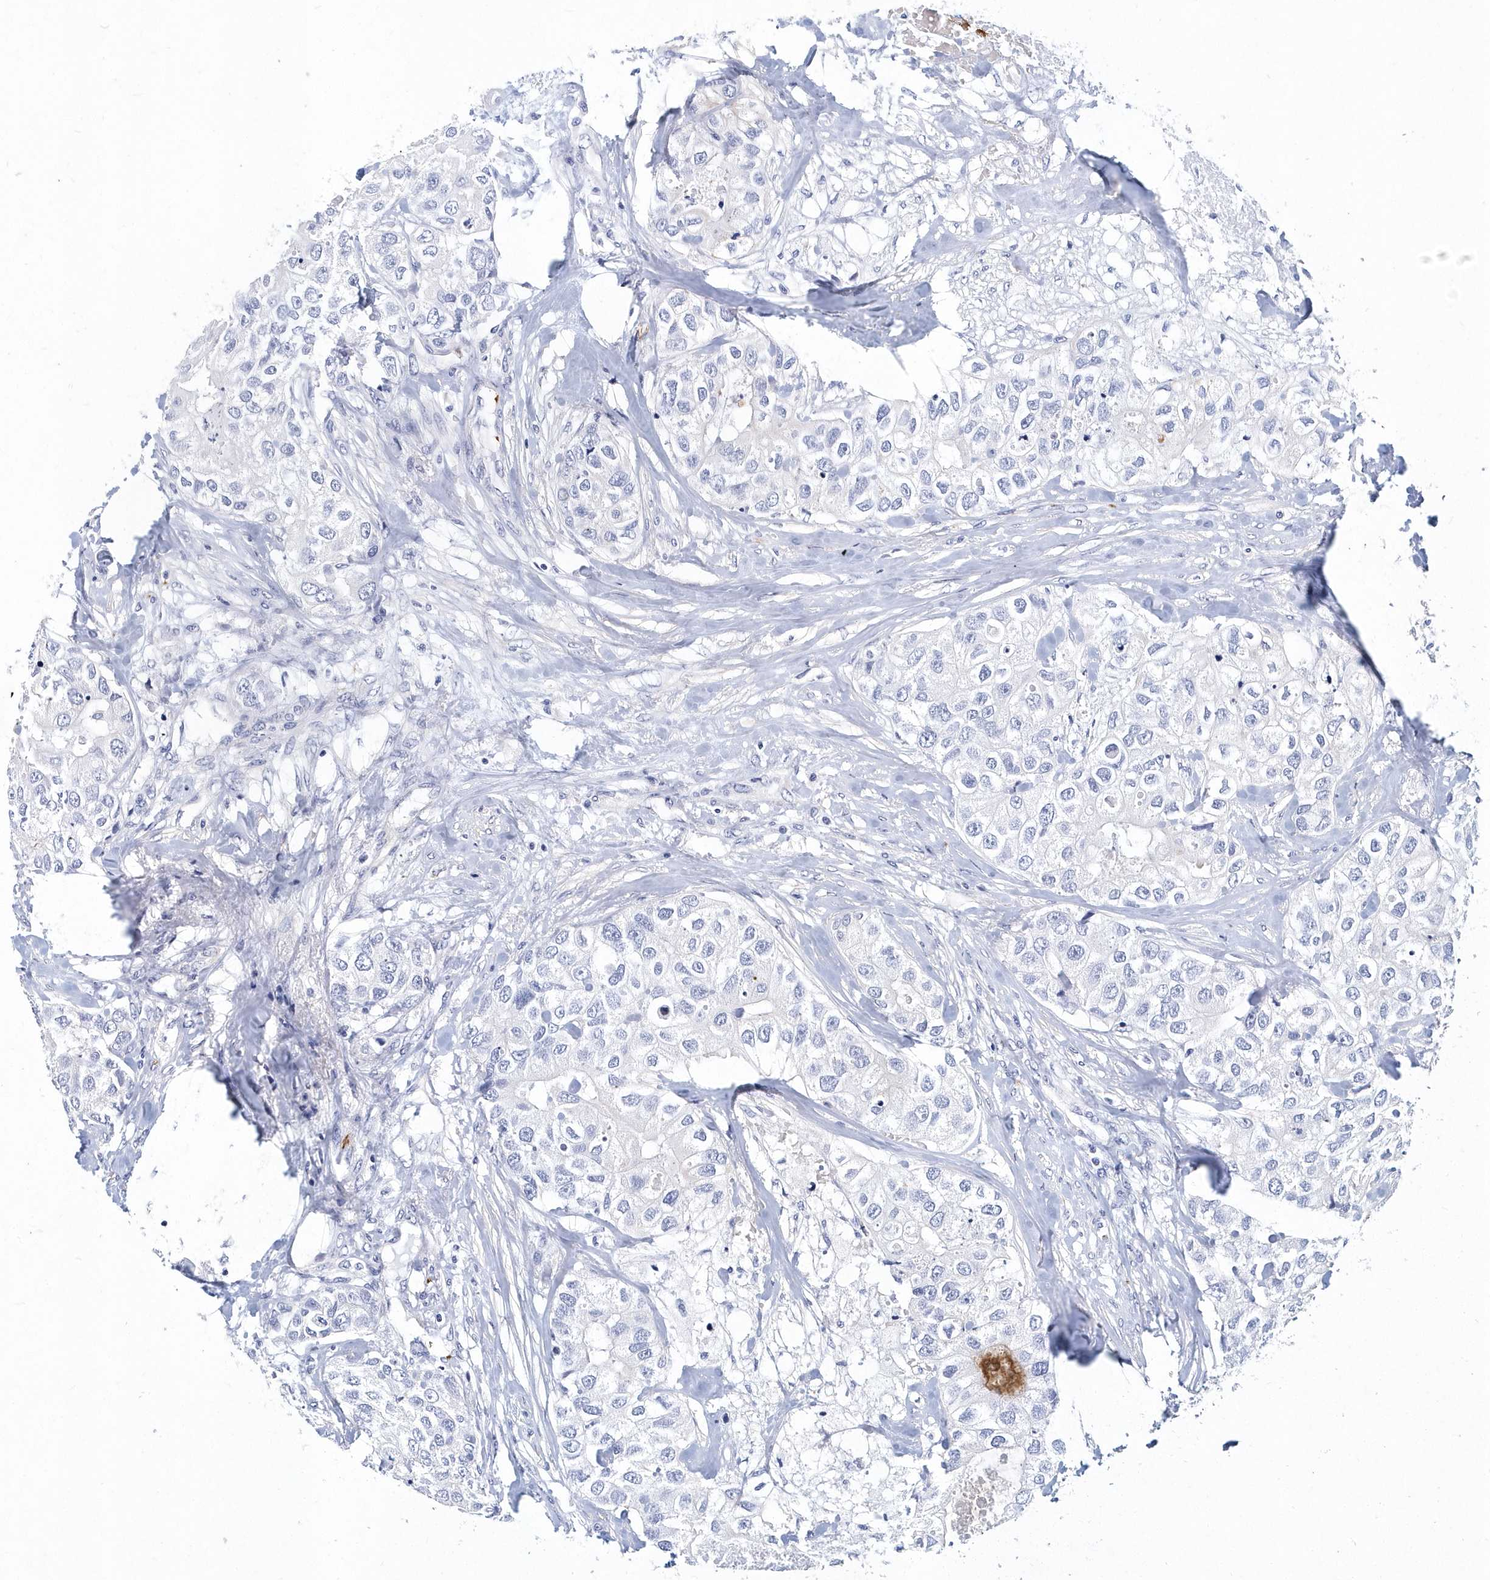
{"staining": {"intensity": "negative", "quantity": "none", "location": "none"}, "tissue": "breast cancer", "cell_type": "Tumor cells", "image_type": "cancer", "snomed": [{"axis": "morphology", "description": "Duct carcinoma"}, {"axis": "topography", "description": "Breast"}], "caption": "Image shows no protein staining in tumor cells of breast cancer (invasive ductal carcinoma) tissue.", "gene": "ITGA2B", "patient": {"sex": "female", "age": 62}}